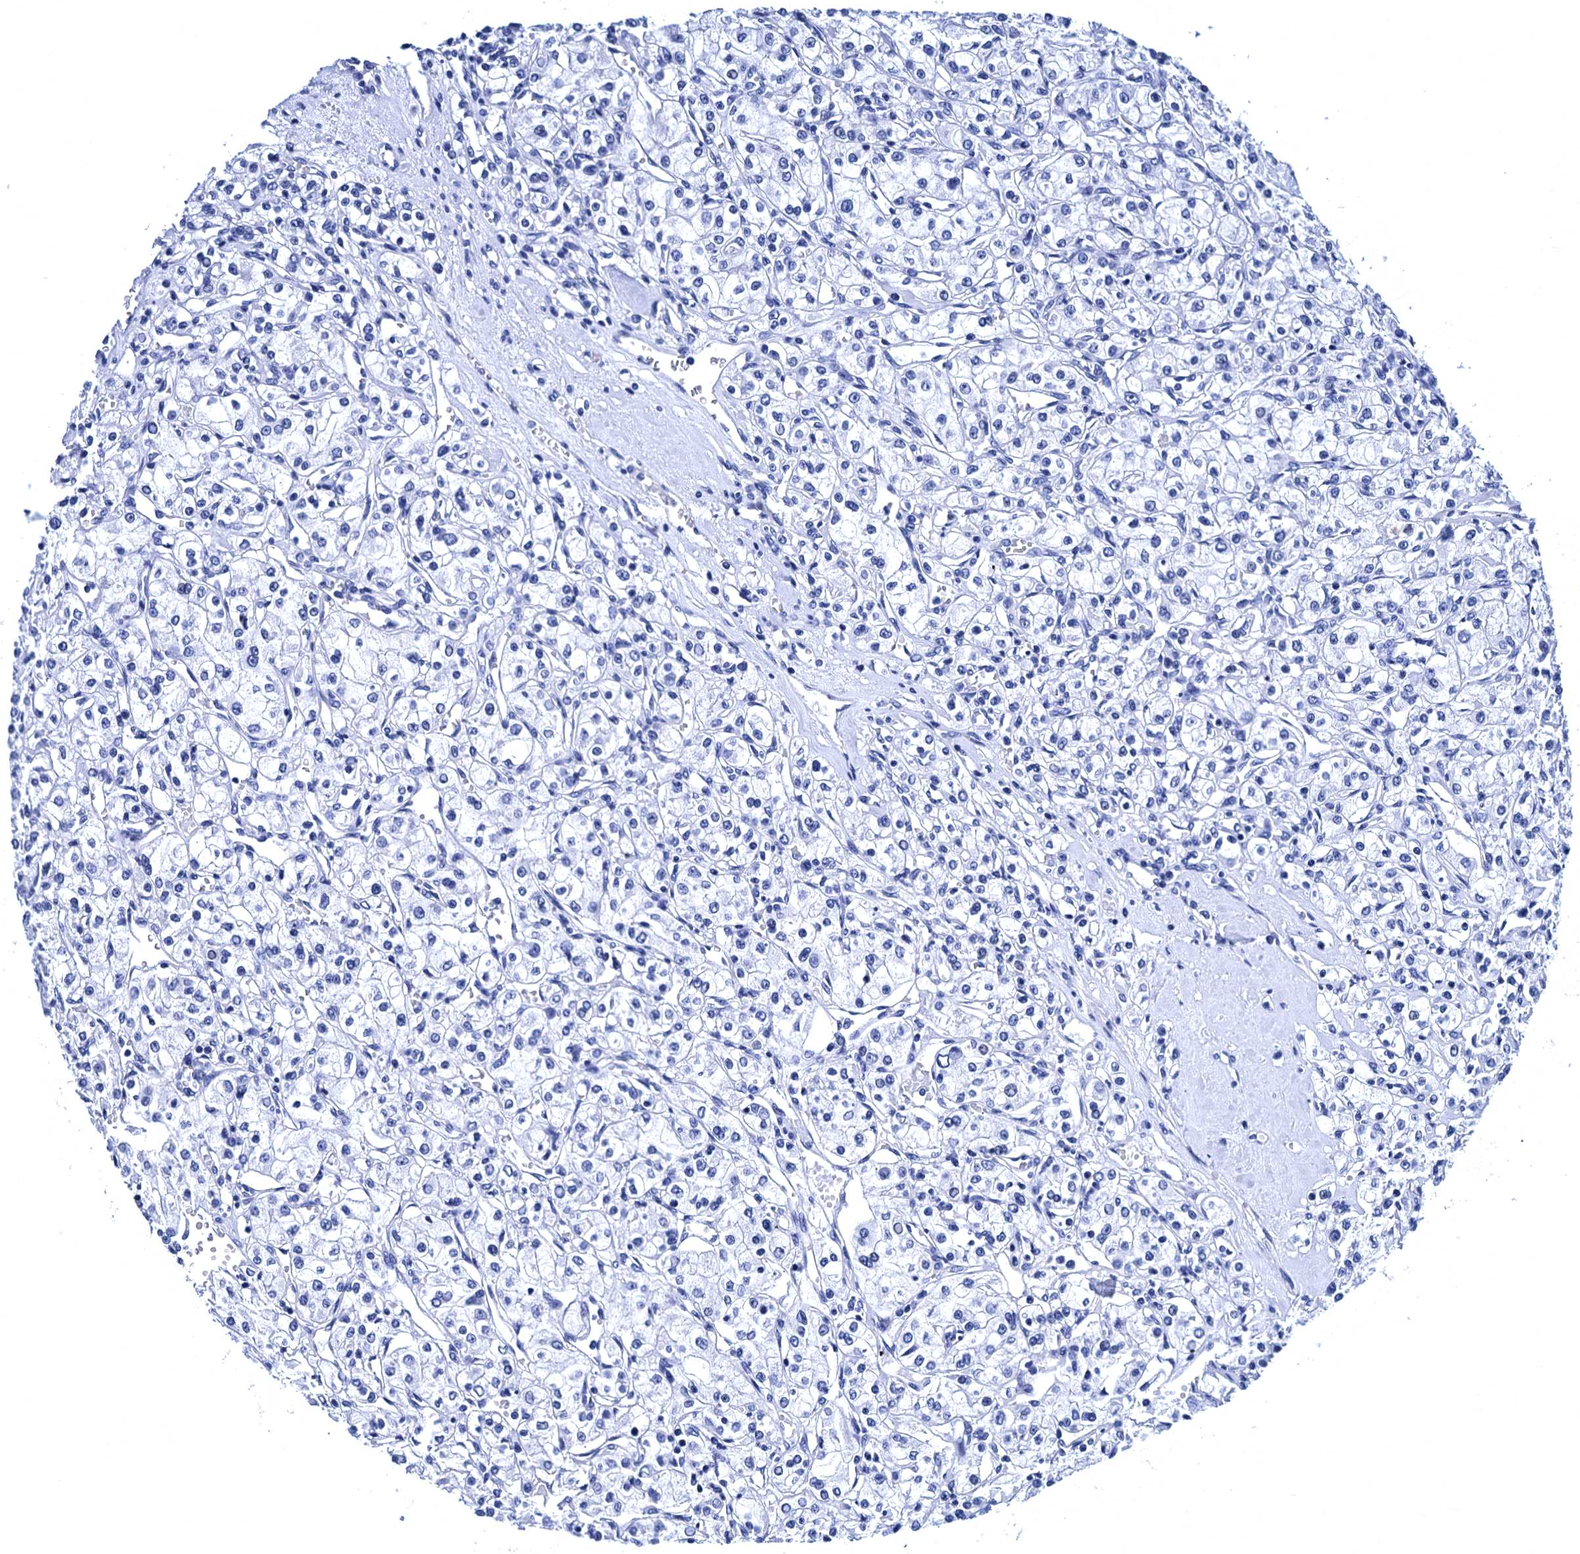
{"staining": {"intensity": "negative", "quantity": "none", "location": "none"}, "tissue": "renal cancer", "cell_type": "Tumor cells", "image_type": "cancer", "snomed": [{"axis": "morphology", "description": "Adenocarcinoma, NOS"}, {"axis": "topography", "description": "Kidney"}], "caption": "Immunohistochemistry photomicrograph of renal cancer (adenocarcinoma) stained for a protein (brown), which exhibits no staining in tumor cells.", "gene": "MYBPC3", "patient": {"sex": "female", "age": 59}}